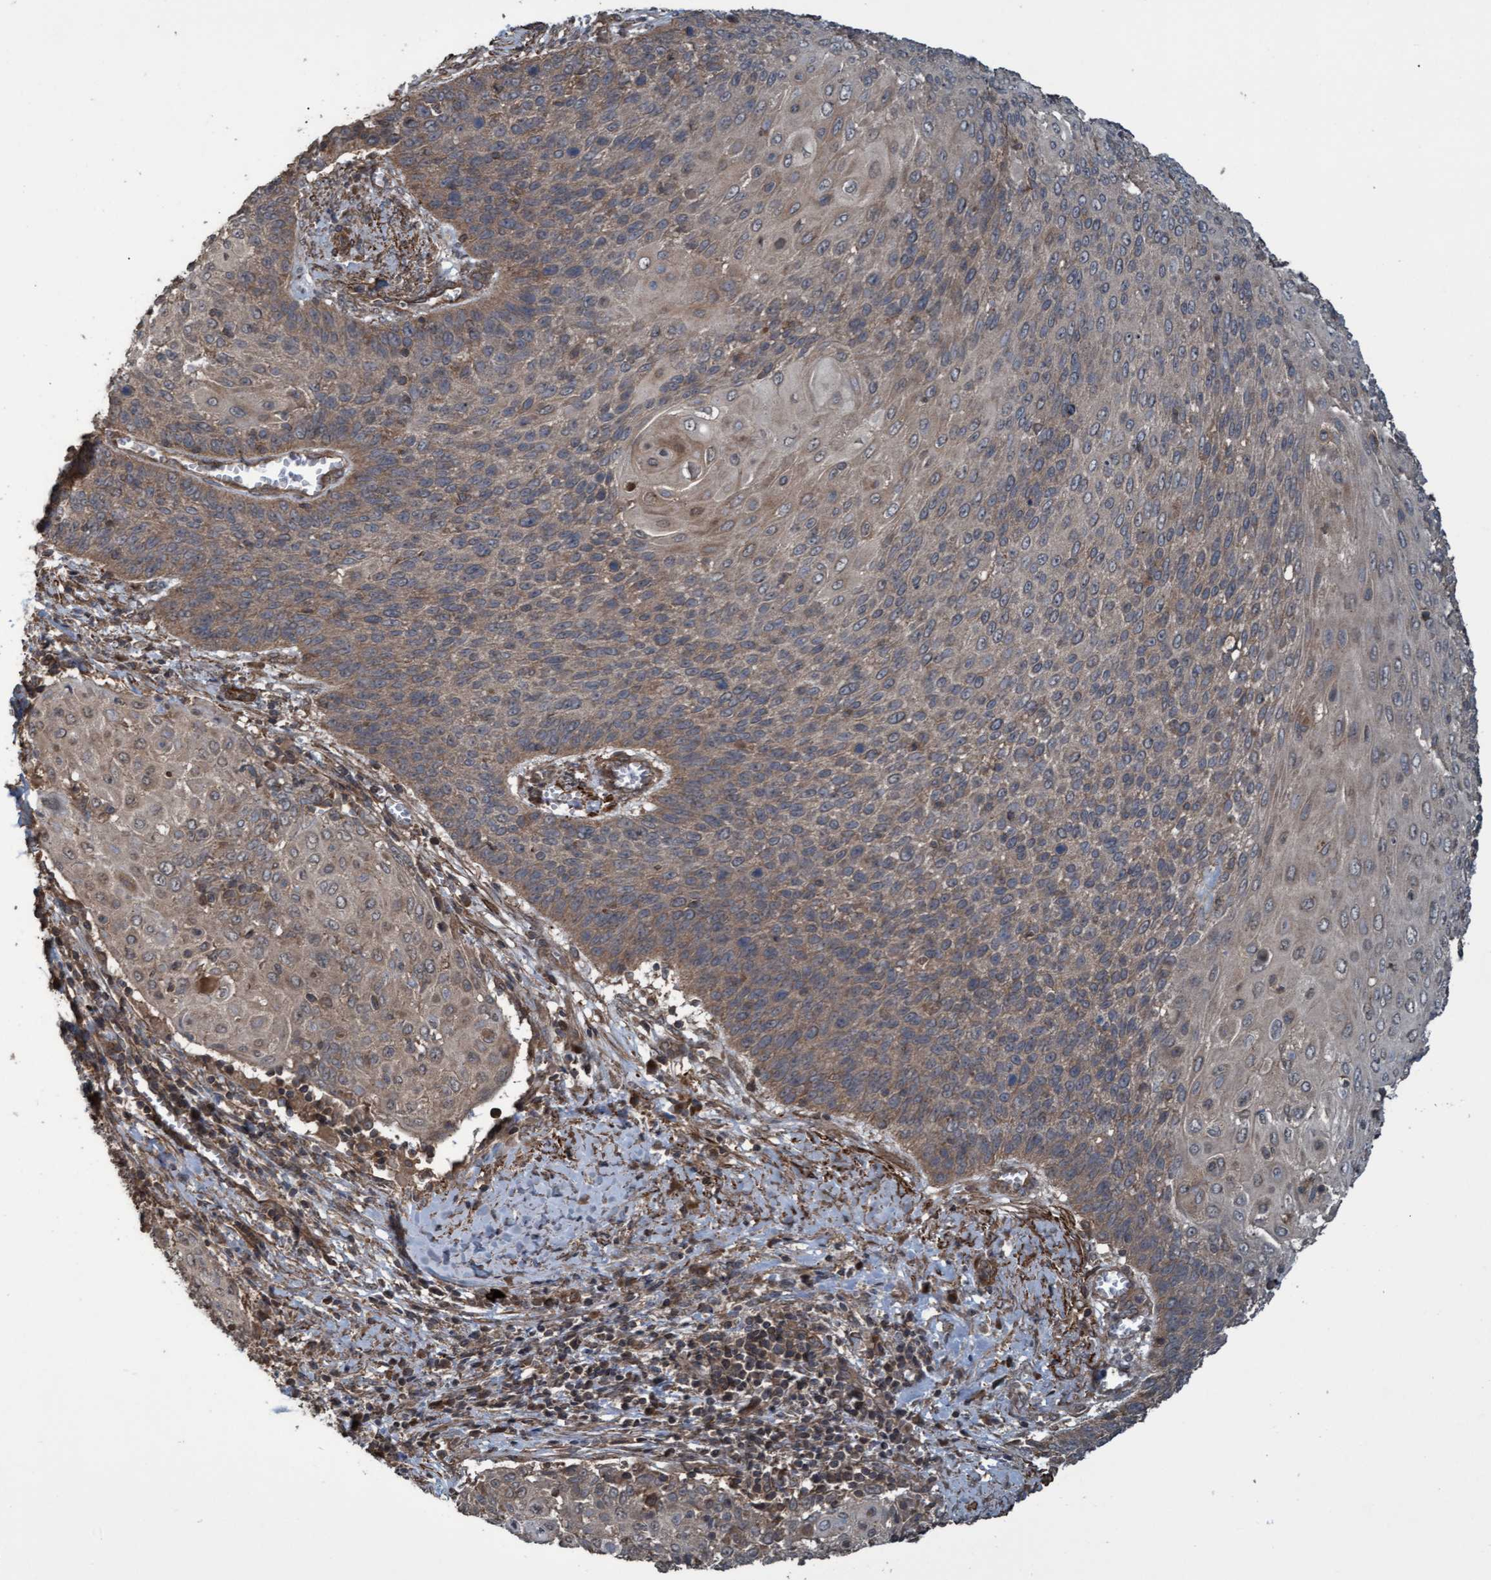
{"staining": {"intensity": "weak", "quantity": "25%-75%", "location": "cytoplasmic/membranous"}, "tissue": "cervical cancer", "cell_type": "Tumor cells", "image_type": "cancer", "snomed": [{"axis": "morphology", "description": "Squamous cell carcinoma, NOS"}, {"axis": "topography", "description": "Cervix"}], "caption": "An image of squamous cell carcinoma (cervical) stained for a protein reveals weak cytoplasmic/membranous brown staining in tumor cells.", "gene": "GGT6", "patient": {"sex": "female", "age": 39}}